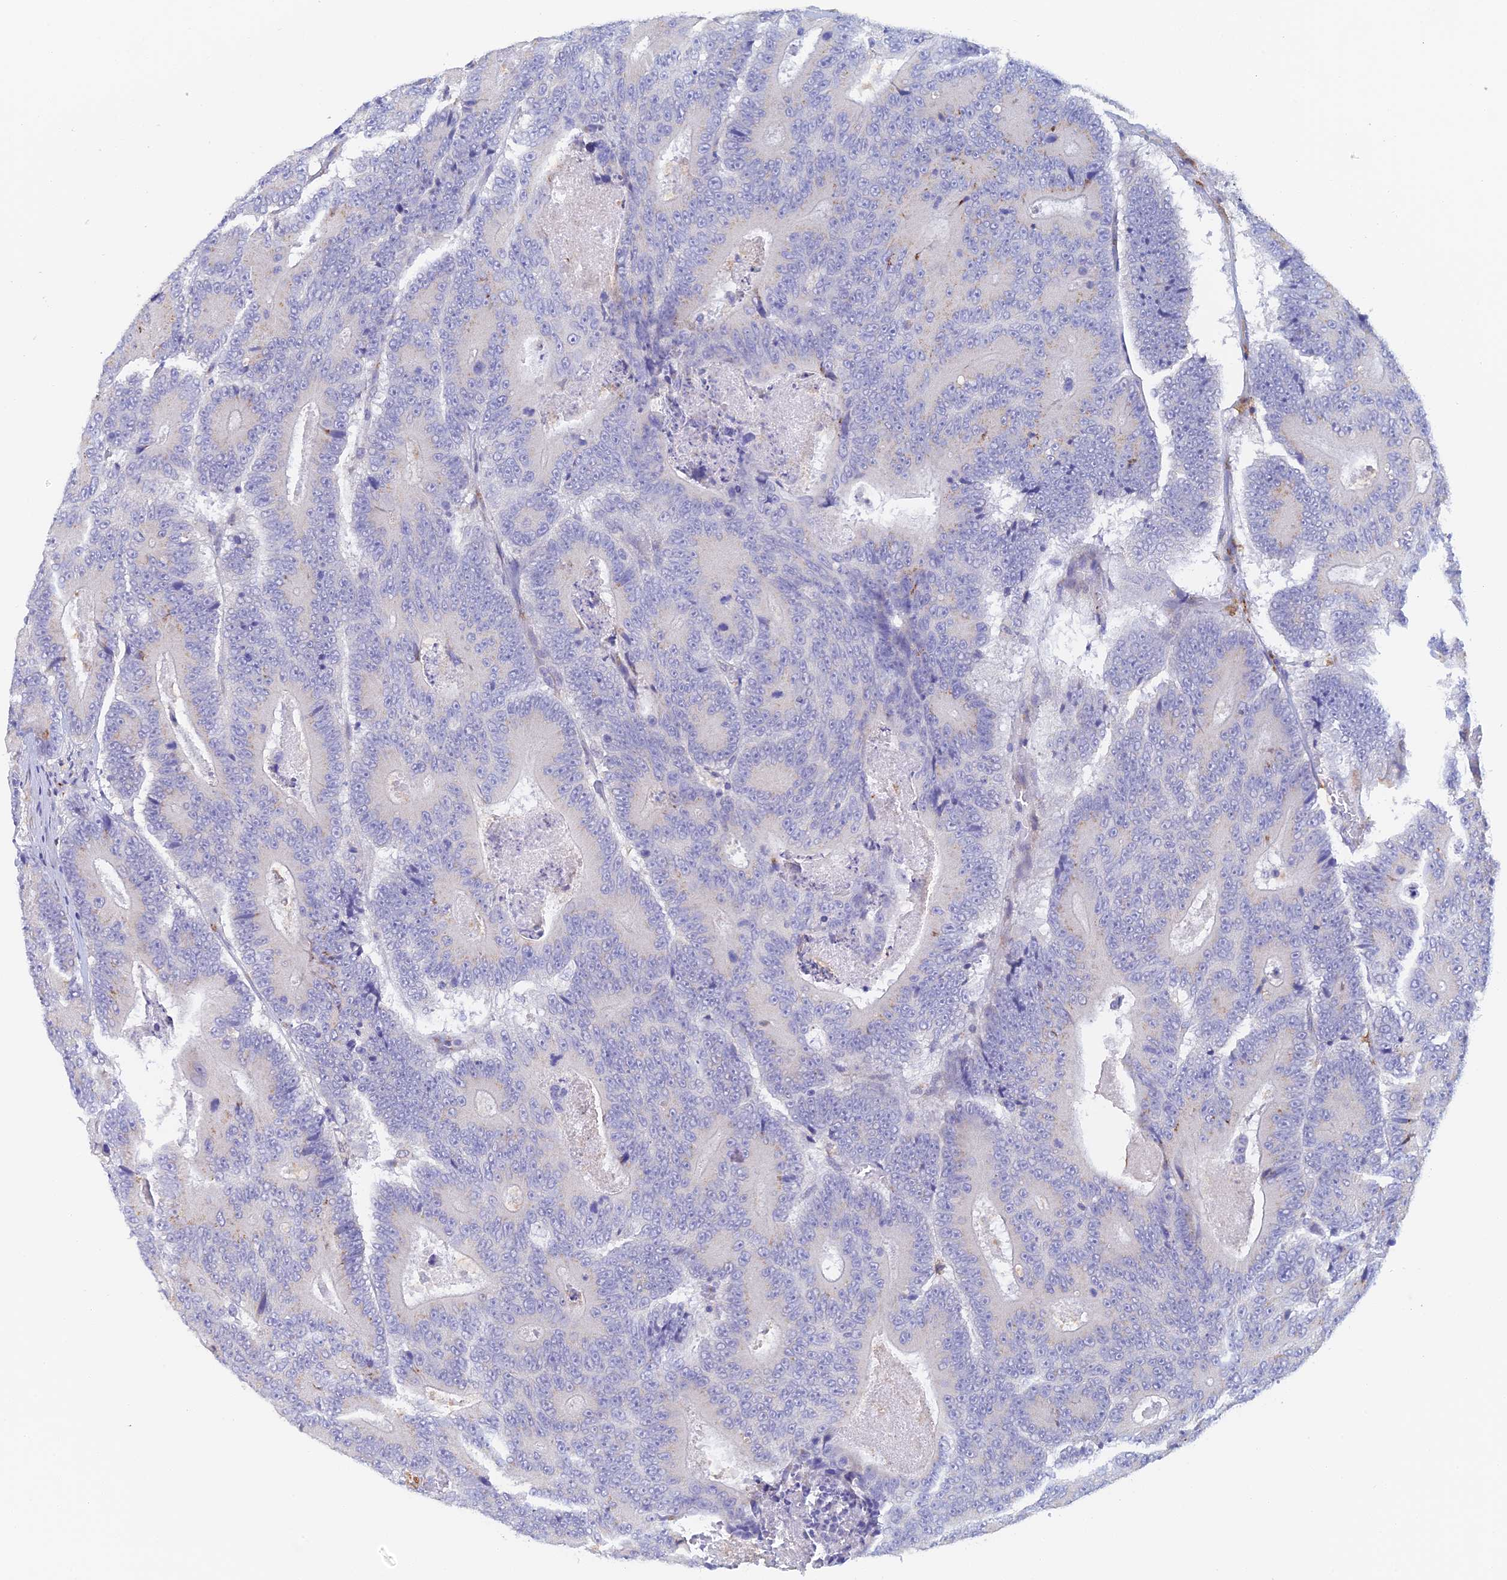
{"staining": {"intensity": "negative", "quantity": "none", "location": "none"}, "tissue": "colorectal cancer", "cell_type": "Tumor cells", "image_type": "cancer", "snomed": [{"axis": "morphology", "description": "Adenocarcinoma, NOS"}, {"axis": "topography", "description": "Colon"}], "caption": "Histopathology image shows no significant protein expression in tumor cells of adenocarcinoma (colorectal). Nuclei are stained in blue.", "gene": "SLC24A3", "patient": {"sex": "male", "age": 83}}